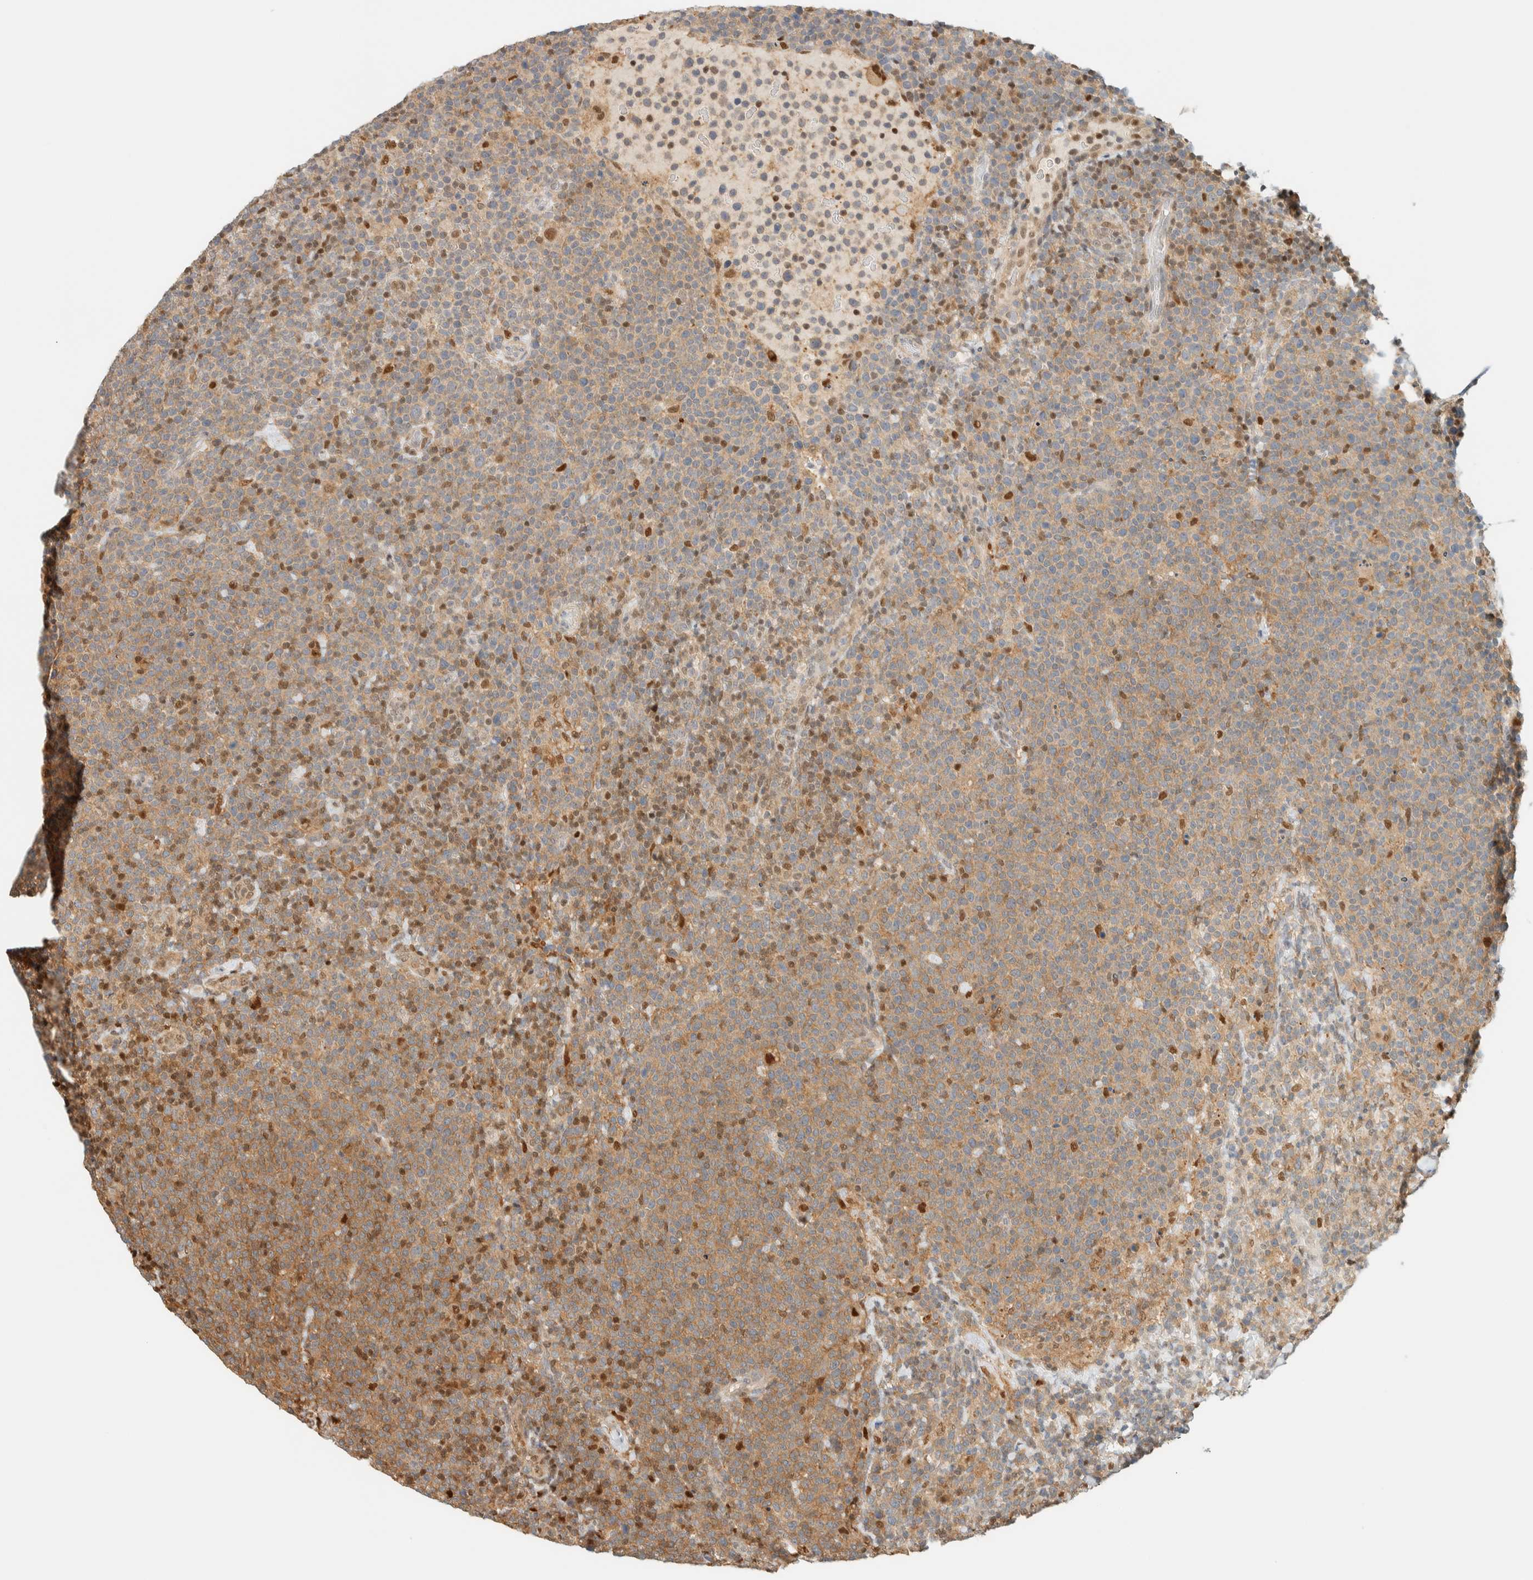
{"staining": {"intensity": "moderate", "quantity": ">75%", "location": "cytoplasmic/membranous,nuclear"}, "tissue": "lymphoma", "cell_type": "Tumor cells", "image_type": "cancer", "snomed": [{"axis": "morphology", "description": "Malignant lymphoma, non-Hodgkin's type, High grade"}, {"axis": "topography", "description": "Lymph node"}], "caption": "This image reveals IHC staining of human lymphoma, with medium moderate cytoplasmic/membranous and nuclear positivity in about >75% of tumor cells.", "gene": "ZBTB37", "patient": {"sex": "male", "age": 61}}